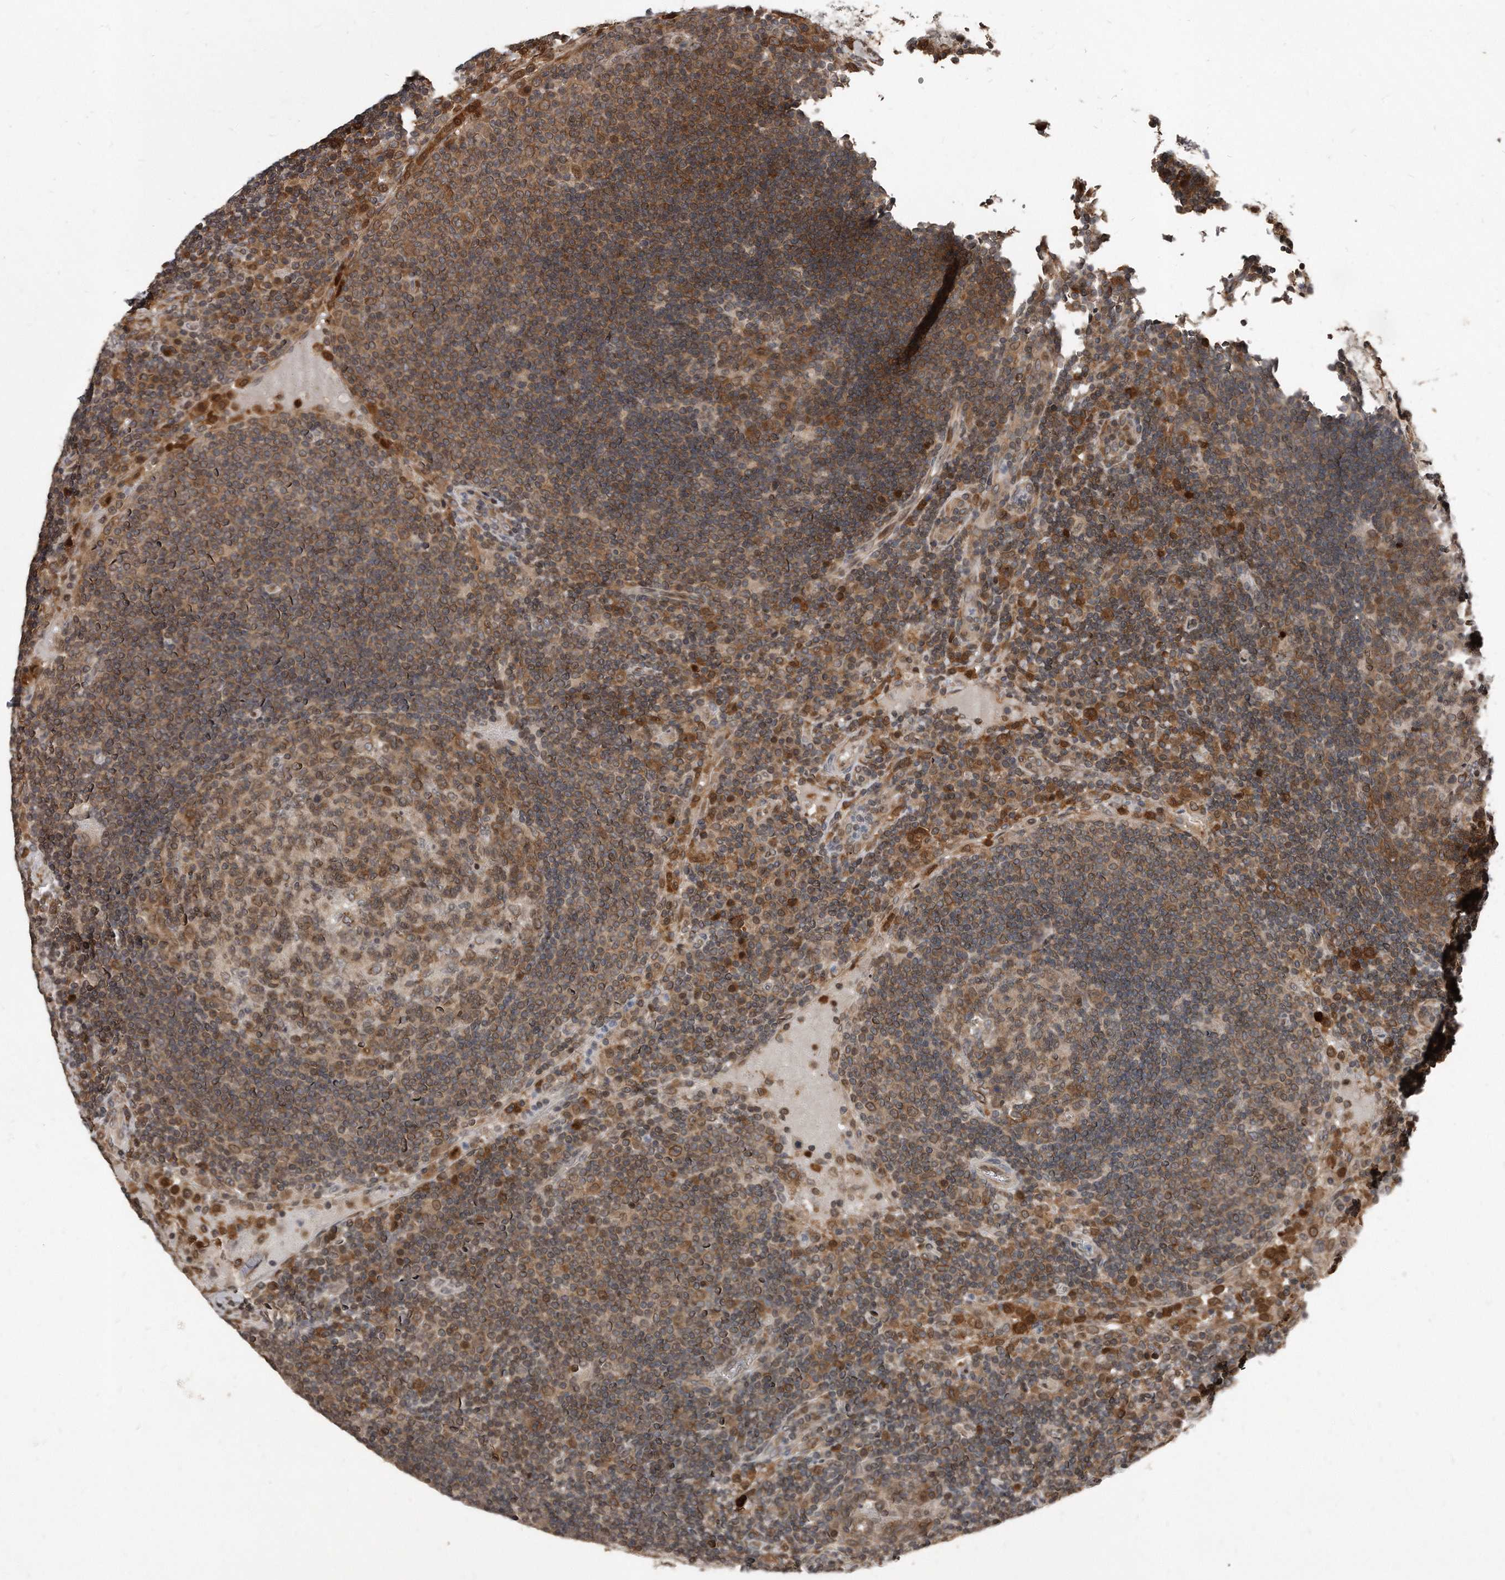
{"staining": {"intensity": "moderate", "quantity": "25%-75%", "location": "cytoplasmic/membranous"}, "tissue": "lymph node", "cell_type": "Germinal center cells", "image_type": "normal", "snomed": [{"axis": "morphology", "description": "Normal tissue, NOS"}, {"axis": "topography", "description": "Lymph node"}], "caption": "Protein expression analysis of normal lymph node shows moderate cytoplasmic/membranous positivity in about 25%-75% of germinal center cells.", "gene": "GCH1", "patient": {"sex": "female", "age": 53}}